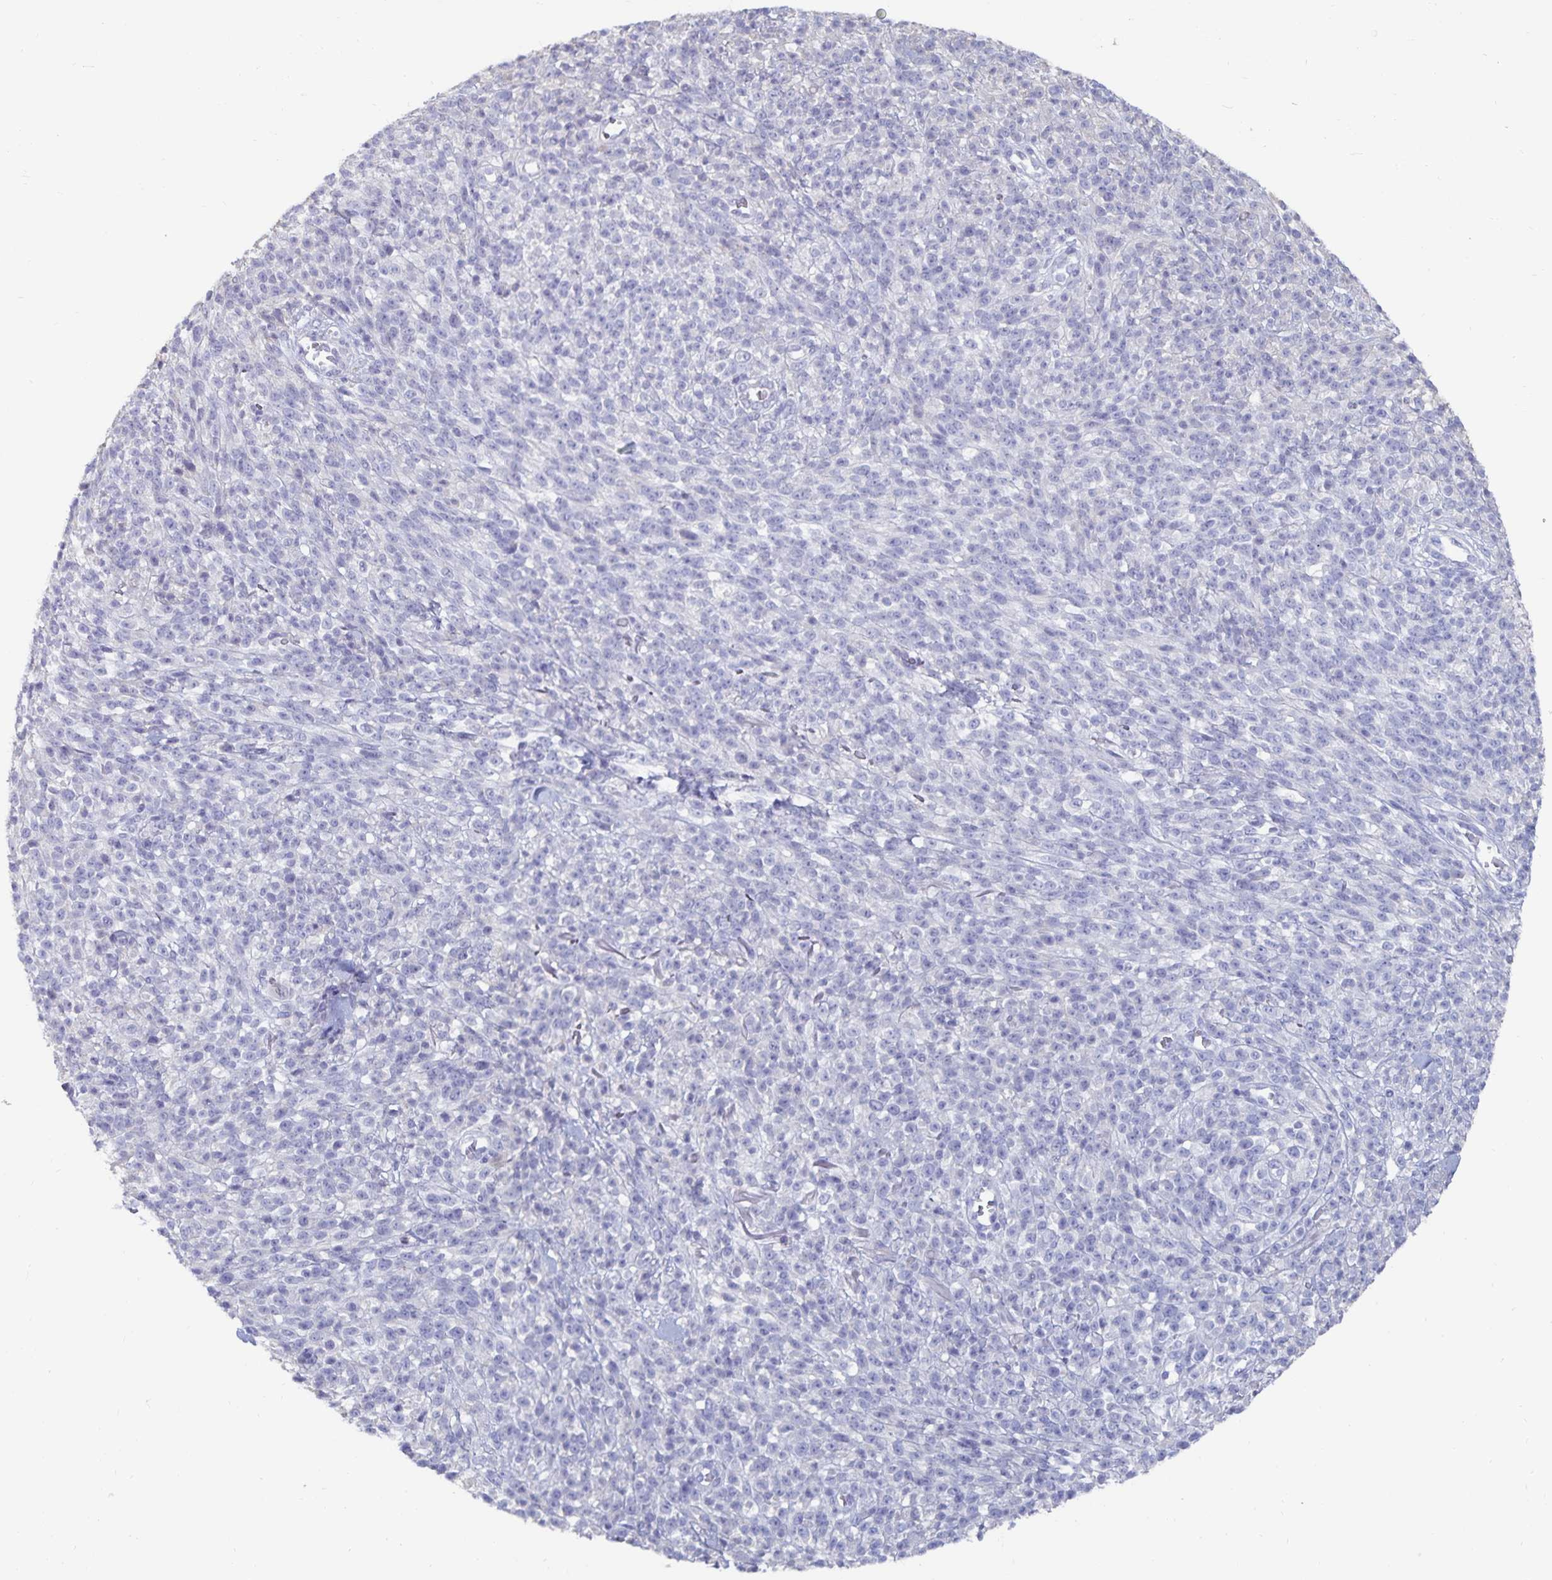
{"staining": {"intensity": "negative", "quantity": "none", "location": "none"}, "tissue": "melanoma", "cell_type": "Tumor cells", "image_type": "cancer", "snomed": [{"axis": "morphology", "description": "Malignant melanoma, NOS"}, {"axis": "topography", "description": "Skin"}, {"axis": "topography", "description": "Skin of trunk"}], "caption": "This is a image of immunohistochemistry staining of malignant melanoma, which shows no expression in tumor cells.", "gene": "CFAP69", "patient": {"sex": "male", "age": 74}}